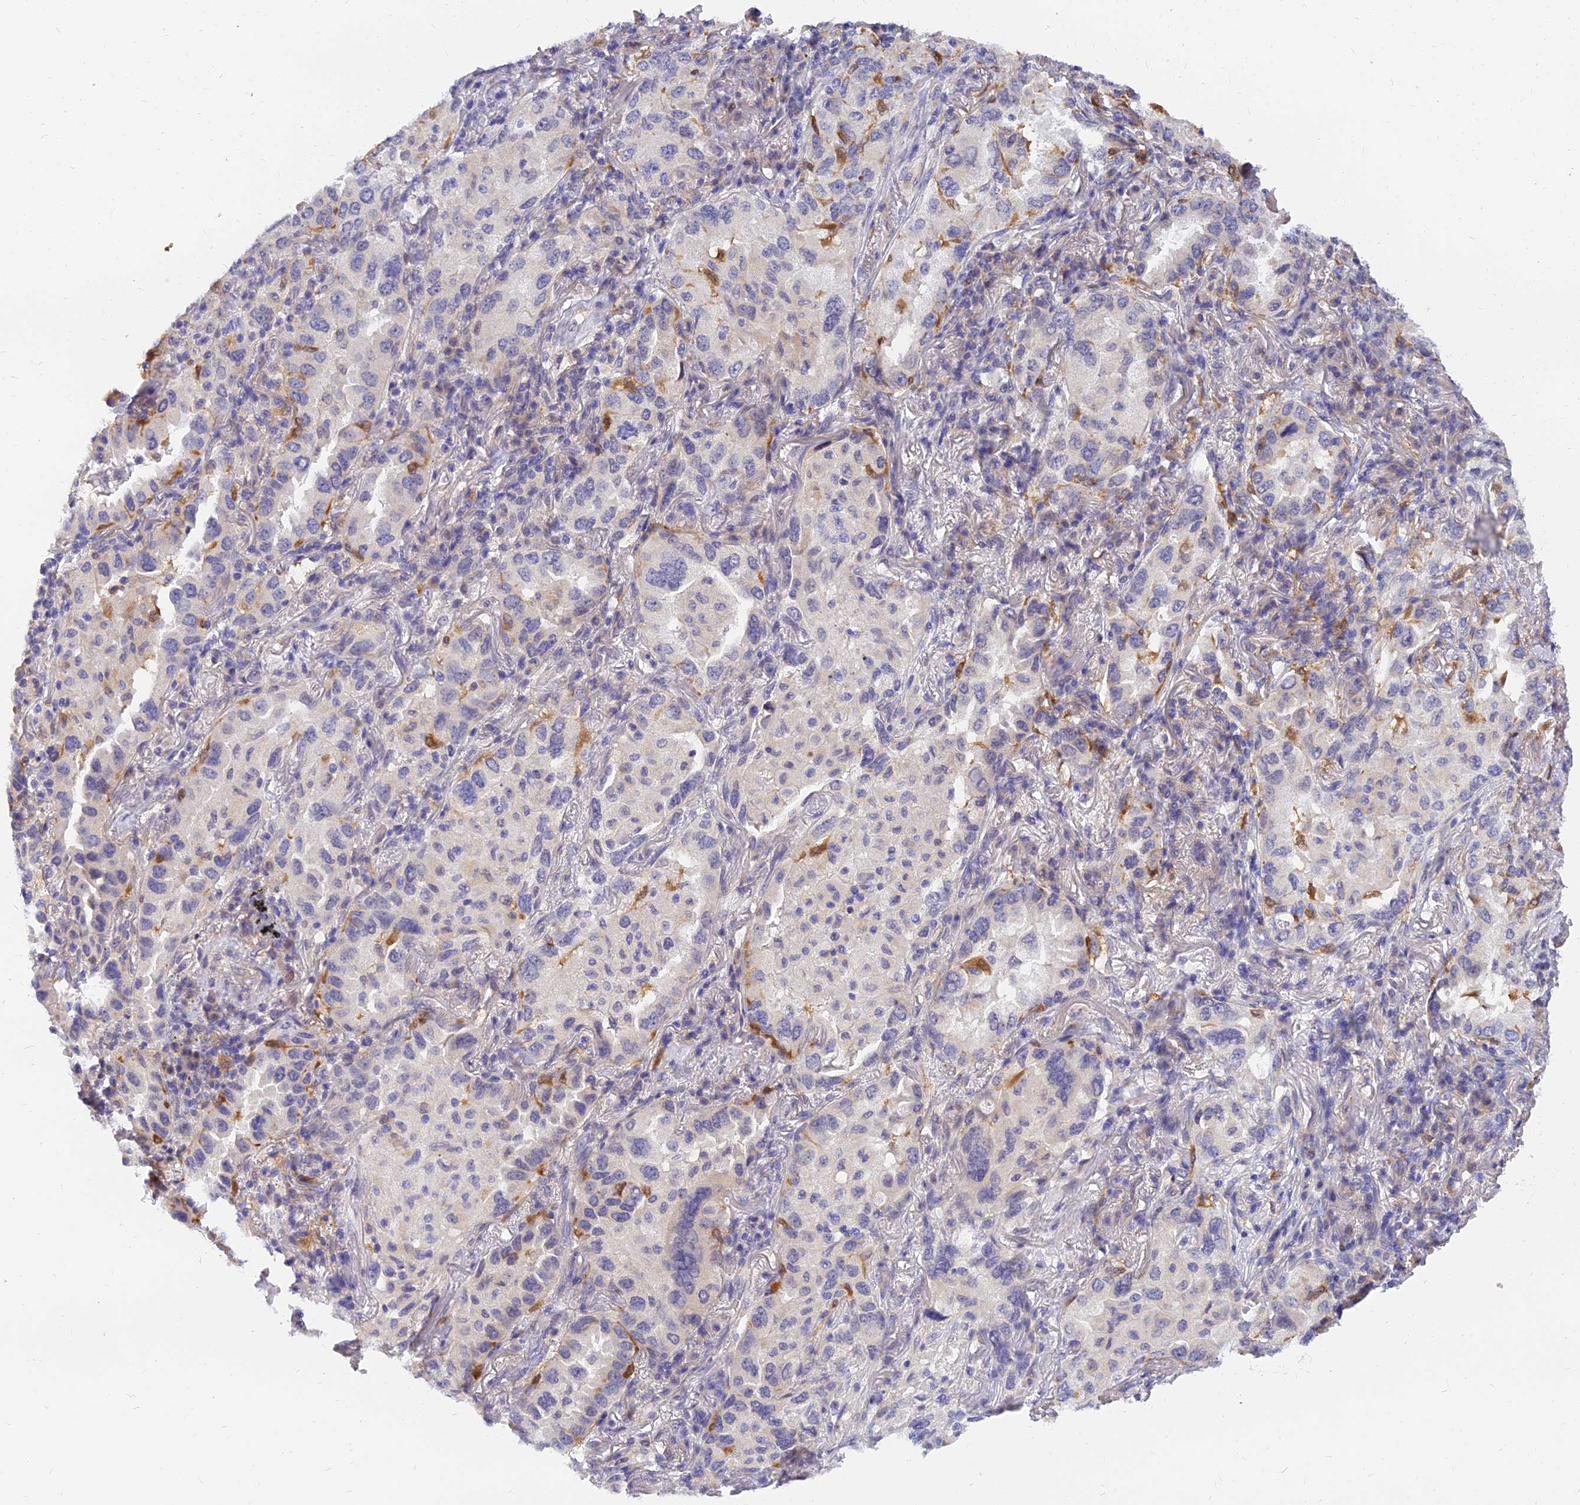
{"staining": {"intensity": "negative", "quantity": "none", "location": "none"}, "tissue": "lung cancer", "cell_type": "Tumor cells", "image_type": "cancer", "snomed": [{"axis": "morphology", "description": "Adenocarcinoma, NOS"}, {"axis": "topography", "description": "Lung"}], "caption": "Adenocarcinoma (lung) was stained to show a protein in brown. There is no significant positivity in tumor cells. Nuclei are stained in blue.", "gene": "ANKS4B", "patient": {"sex": "female", "age": 69}}